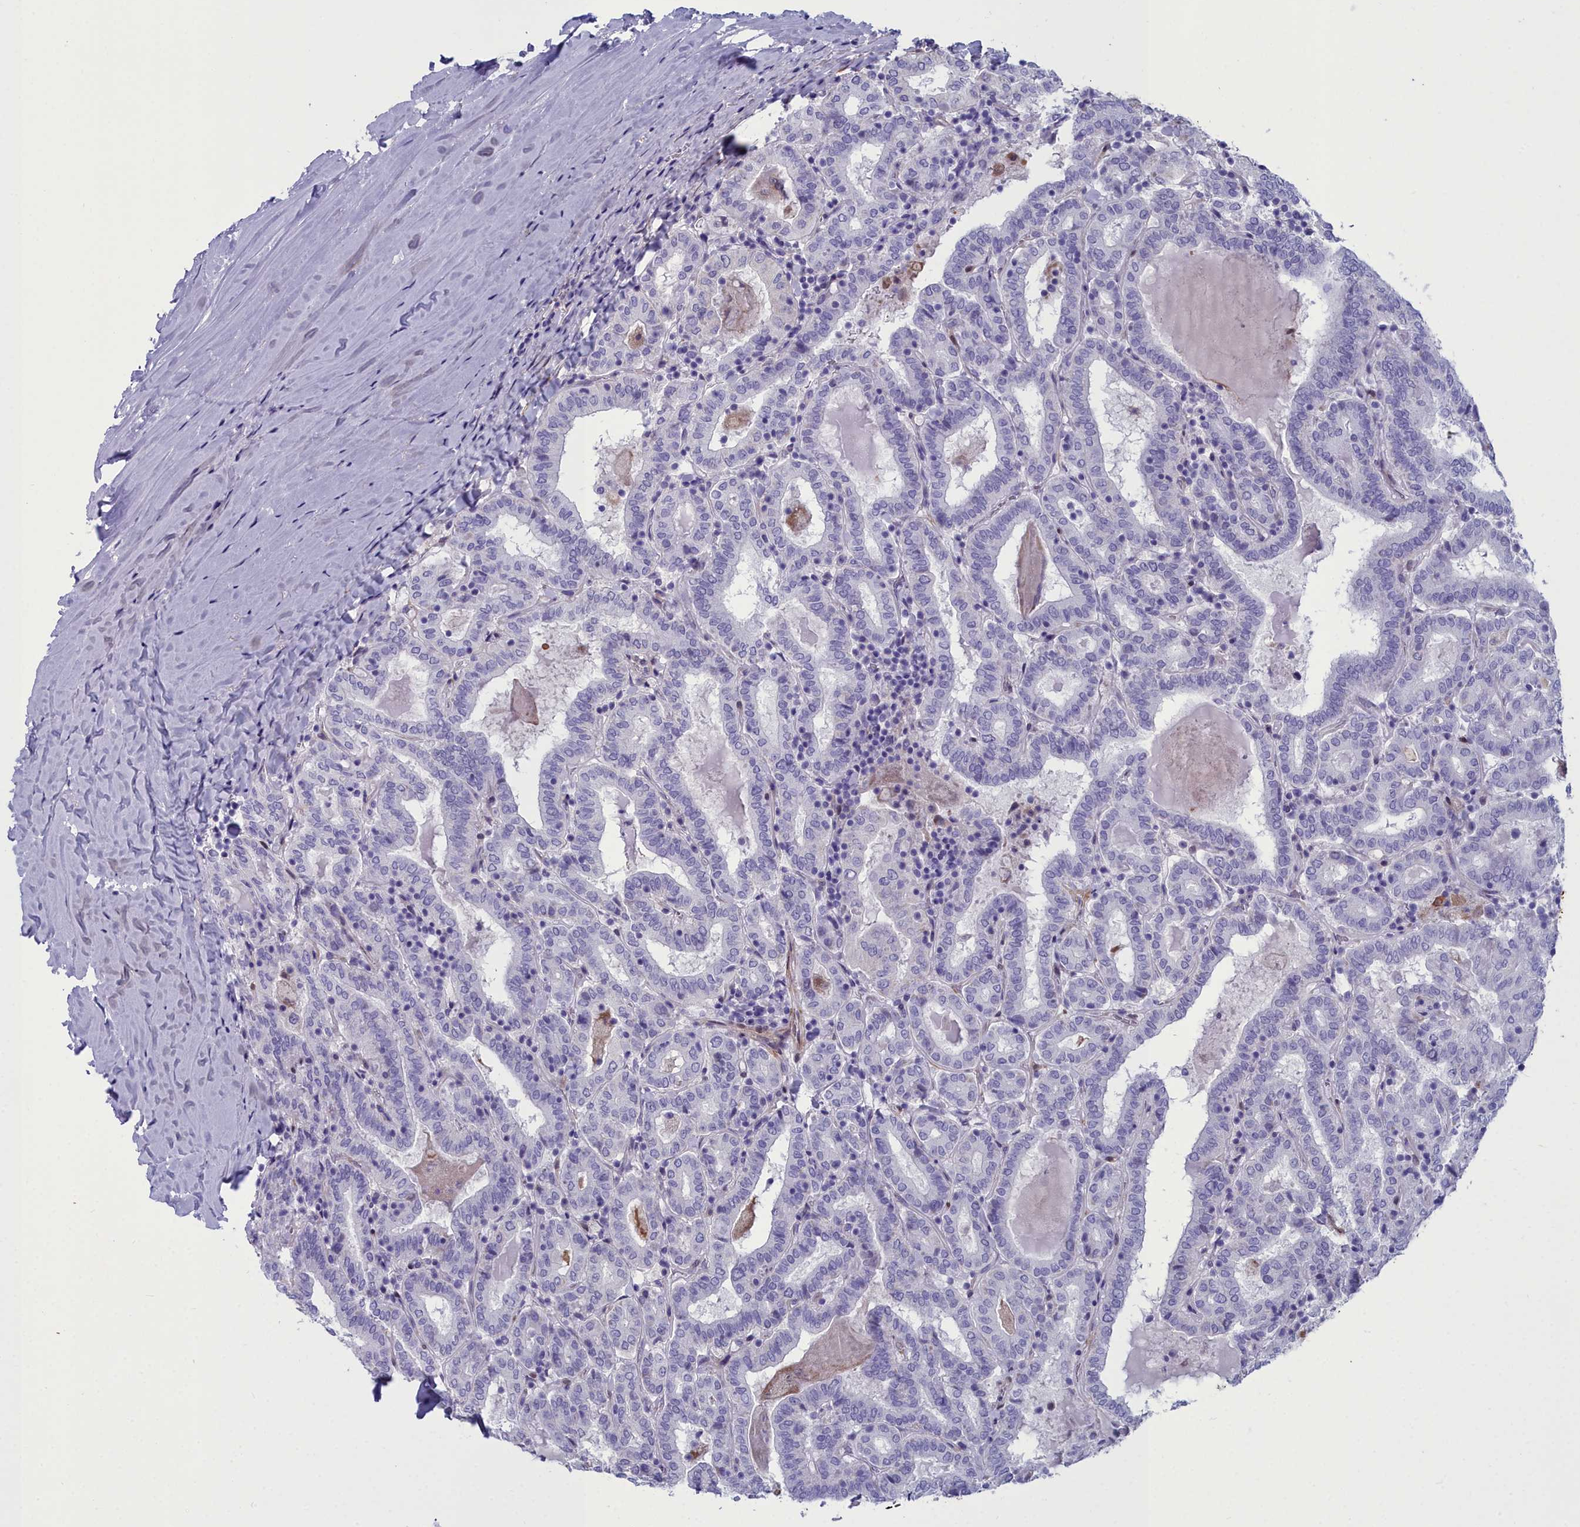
{"staining": {"intensity": "negative", "quantity": "none", "location": "none"}, "tissue": "thyroid cancer", "cell_type": "Tumor cells", "image_type": "cancer", "snomed": [{"axis": "morphology", "description": "Papillary adenocarcinoma, NOS"}, {"axis": "topography", "description": "Thyroid gland"}], "caption": "DAB (3,3'-diaminobenzidine) immunohistochemical staining of thyroid cancer (papillary adenocarcinoma) demonstrates no significant positivity in tumor cells.", "gene": "PPP1R14A", "patient": {"sex": "female", "age": 72}}